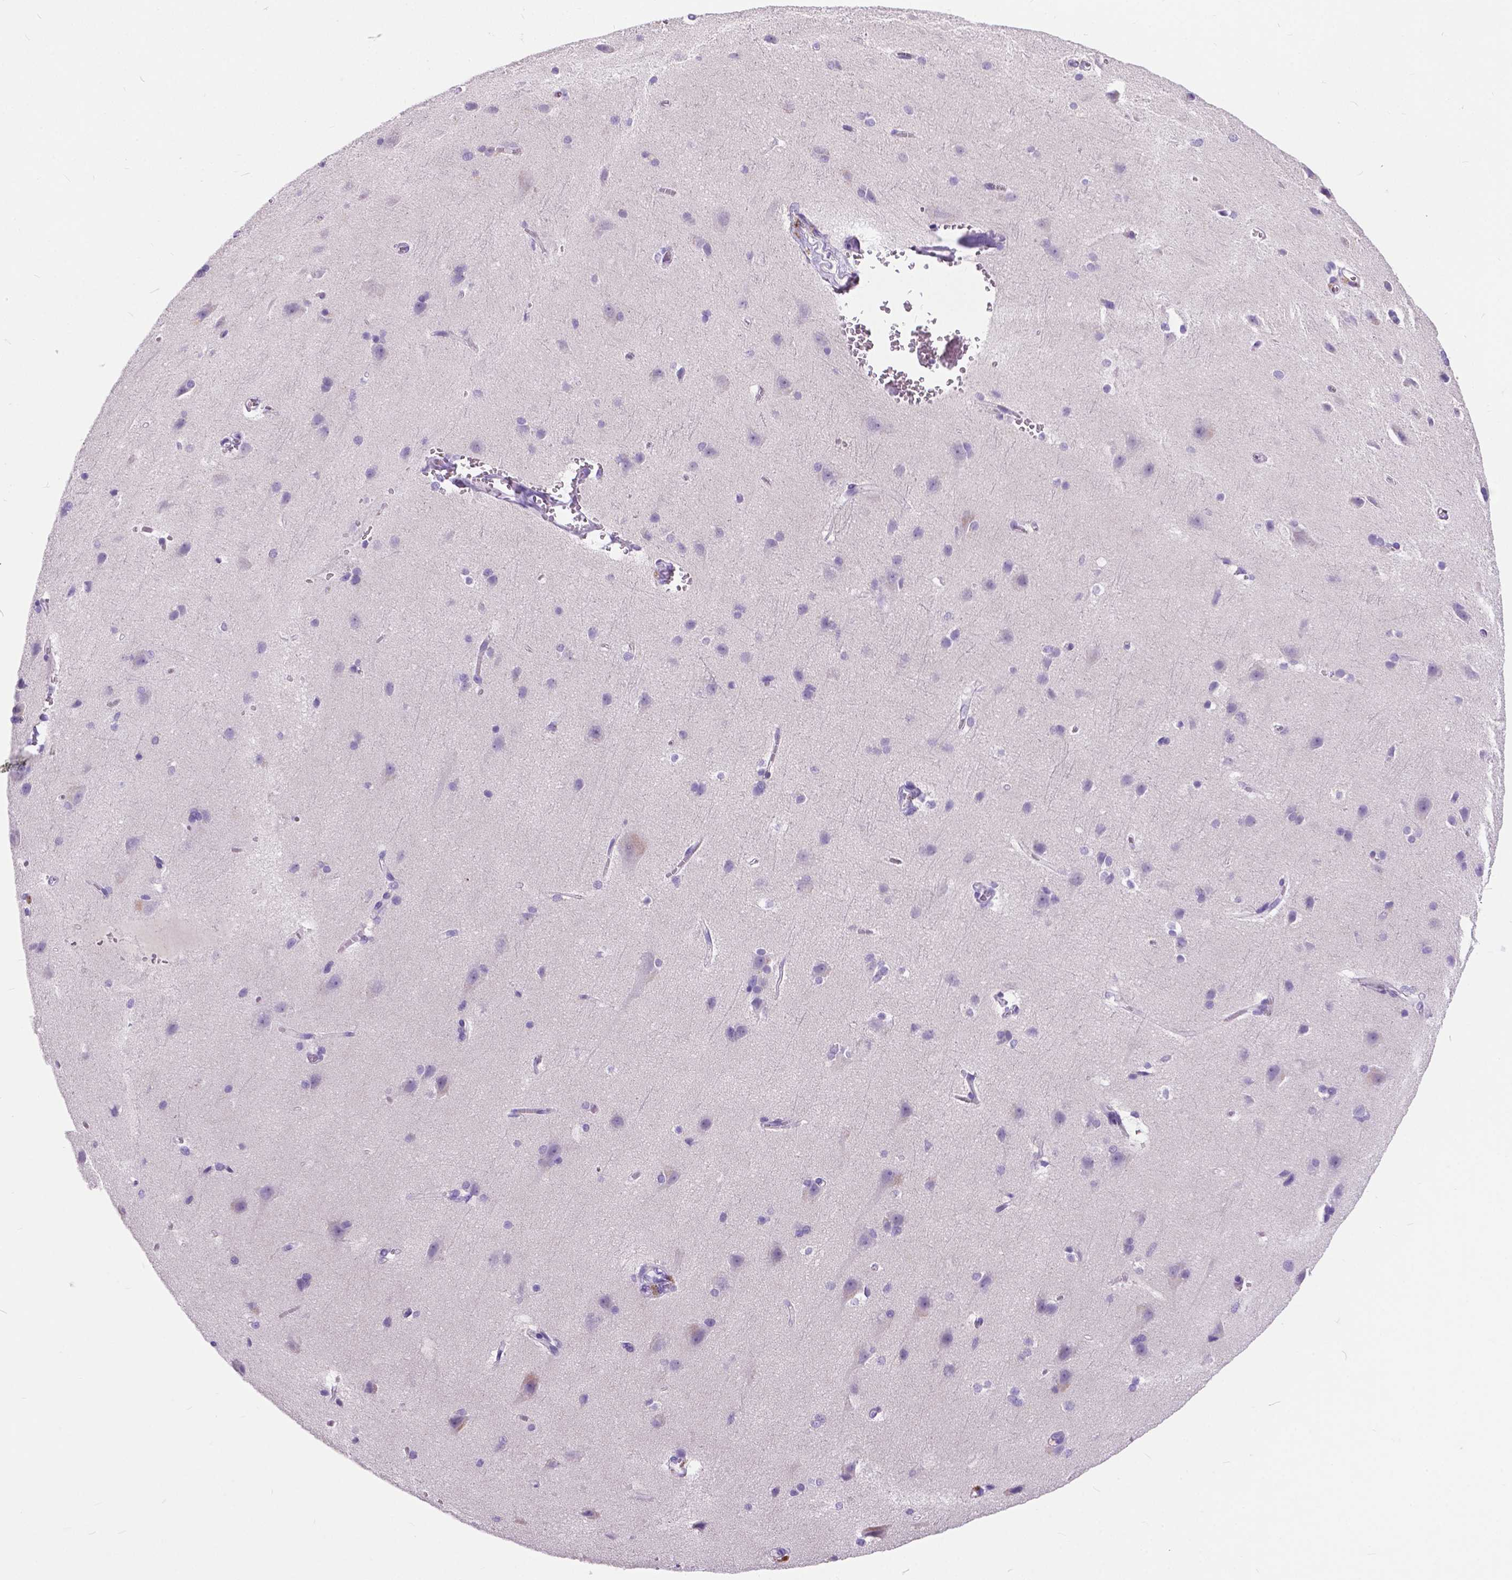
{"staining": {"intensity": "negative", "quantity": "none", "location": "none"}, "tissue": "cerebral cortex", "cell_type": "Endothelial cells", "image_type": "normal", "snomed": [{"axis": "morphology", "description": "Normal tissue, NOS"}, {"axis": "topography", "description": "Cerebral cortex"}], "caption": "Endothelial cells show no significant positivity in normal cerebral cortex. Nuclei are stained in blue.", "gene": "ARMS2", "patient": {"sex": "male", "age": 37}}